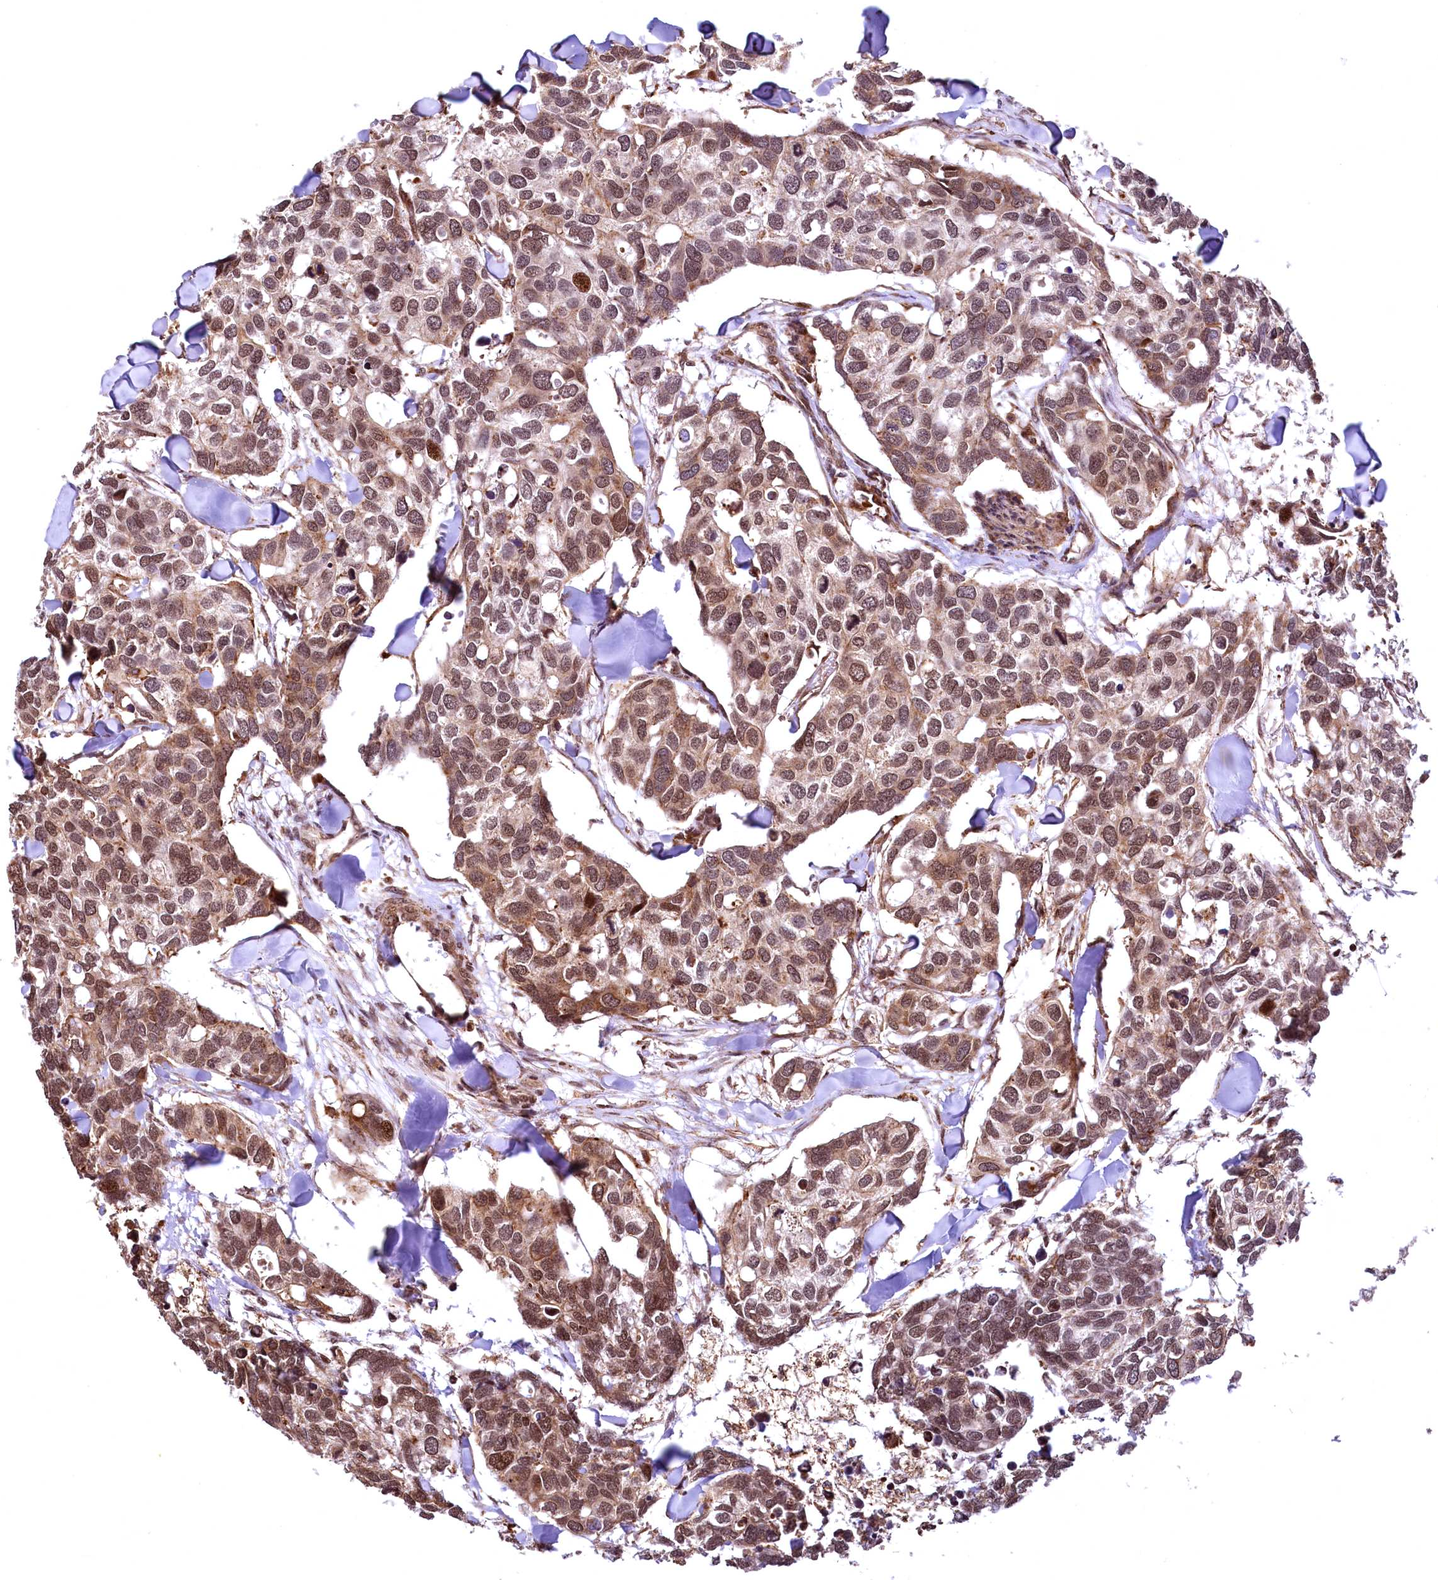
{"staining": {"intensity": "moderate", "quantity": ">75%", "location": "cytoplasmic/membranous,nuclear"}, "tissue": "breast cancer", "cell_type": "Tumor cells", "image_type": "cancer", "snomed": [{"axis": "morphology", "description": "Duct carcinoma"}, {"axis": "topography", "description": "Breast"}], "caption": "A histopathology image showing moderate cytoplasmic/membranous and nuclear expression in about >75% of tumor cells in invasive ductal carcinoma (breast), as visualized by brown immunohistochemical staining.", "gene": "PDS5B", "patient": {"sex": "female", "age": 83}}